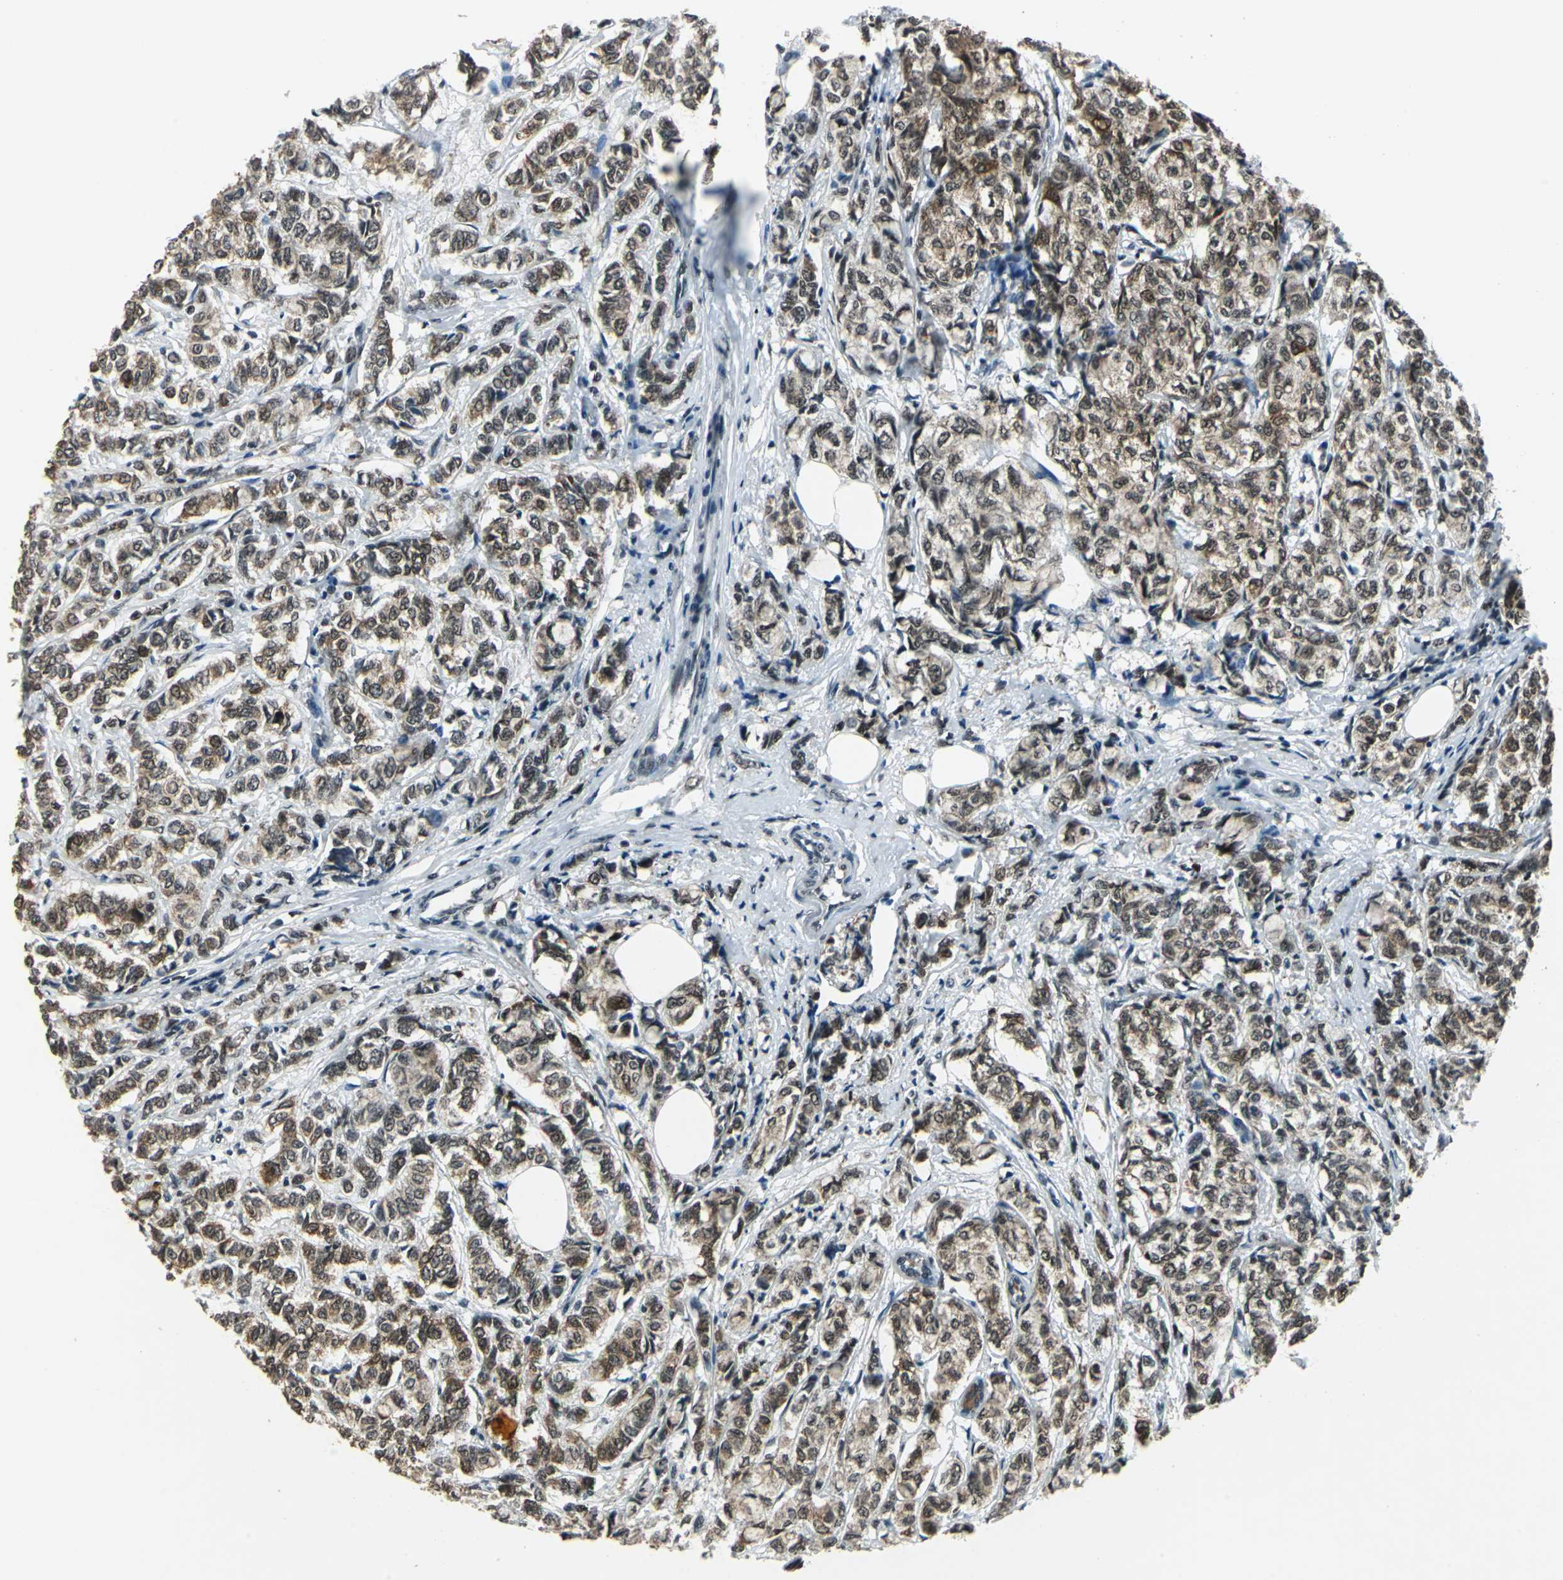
{"staining": {"intensity": "strong", "quantity": ">75%", "location": "nuclear"}, "tissue": "breast cancer", "cell_type": "Tumor cells", "image_type": "cancer", "snomed": [{"axis": "morphology", "description": "Lobular carcinoma"}, {"axis": "topography", "description": "Breast"}], "caption": "Protein analysis of breast cancer tissue exhibits strong nuclear positivity in about >75% of tumor cells.", "gene": "BCLAF1", "patient": {"sex": "female", "age": 60}}